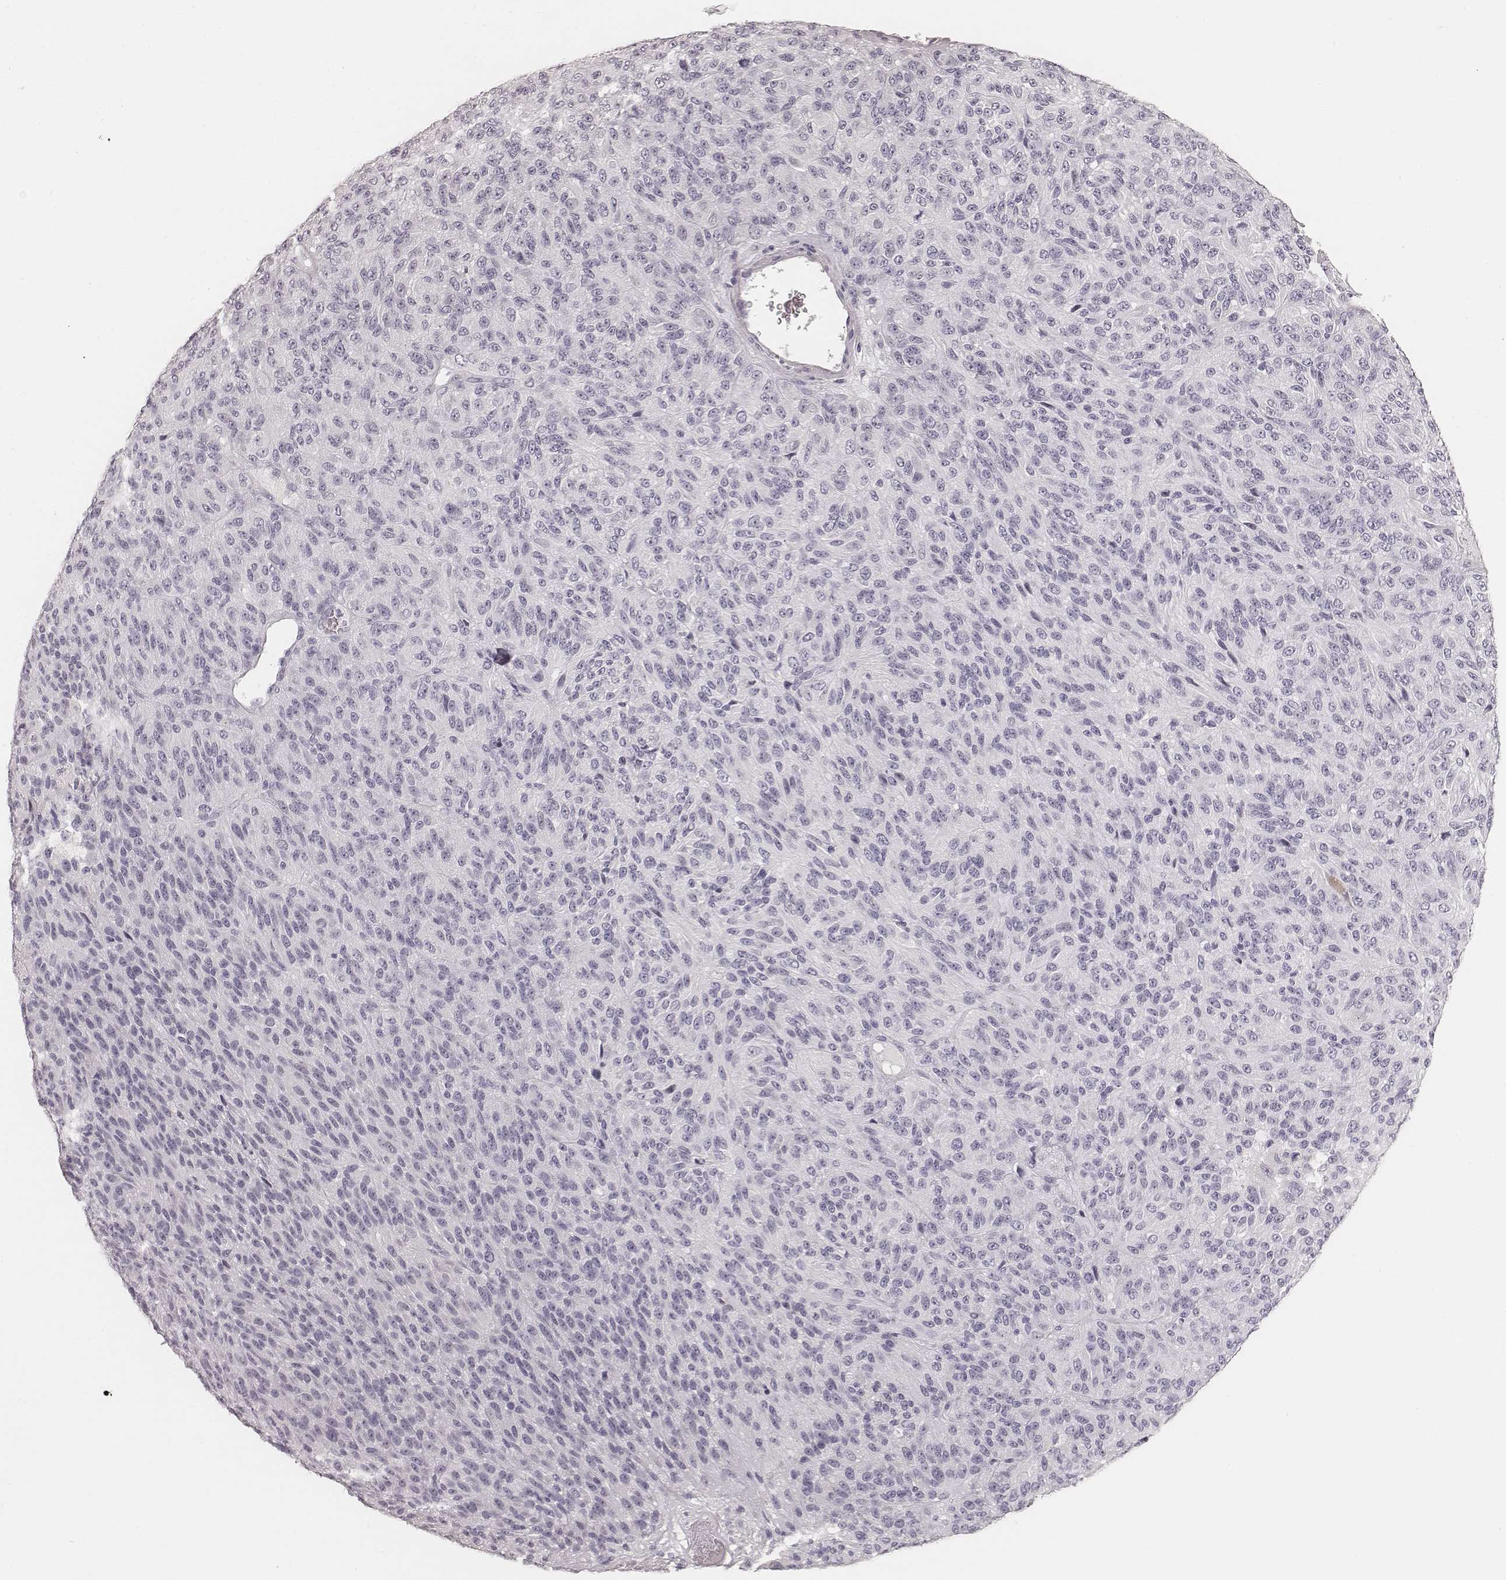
{"staining": {"intensity": "negative", "quantity": "none", "location": "none"}, "tissue": "melanoma", "cell_type": "Tumor cells", "image_type": "cancer", "snomed": [{"axis": "morphology", "description": "Malignant melanoma, Metastatic site"}, {"axis": "topography", "description": "Brain"}], "caption": "A histopathology image of malignant melanoma (metastatic site) stained for a protein exhibits no brown staining in tumor cells.", "gene": "HNF4G", "patient": {"sex": "female", "age": 56}}